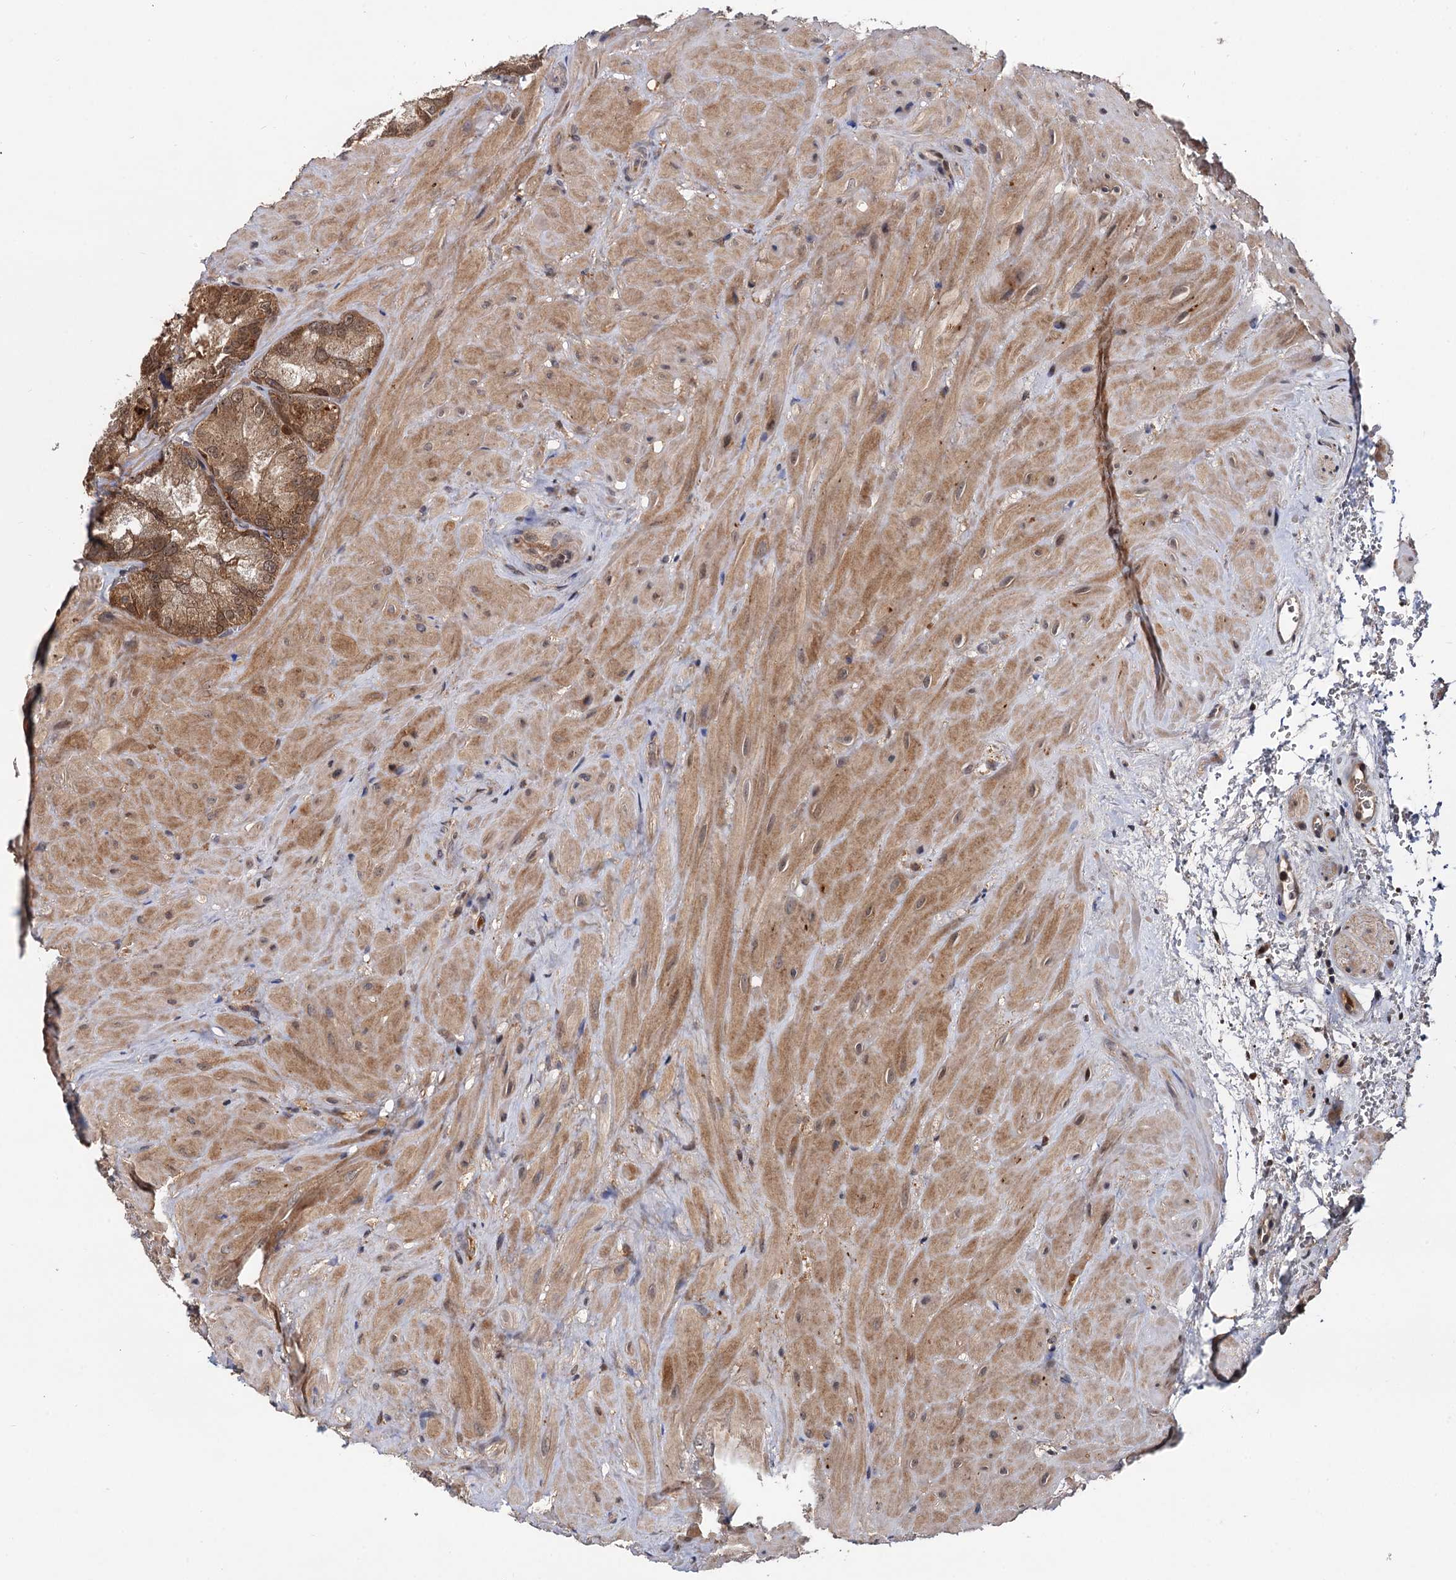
{"staining": {"intensity": "moderate", "quantity": ">75%", "location": "cytoplasmic/membranous"}, "tissue": "seminal vesicle", "cell_type": "Glandular cells", "image_type": "normal", "snomed": [{"axis": "morphology", "description": "Normal tissue, NOS"}, {"axis": "topography", "description": "Seminal veicle"}], "caption": "This image demonstrates IHC staining of benign human seminal vesicle, with medium moderate cytoplasmic/membranous positivity in about >75% of glandular cells.", "gene": "SELENOP", "patient": {"sex": "male", "age": 62}}